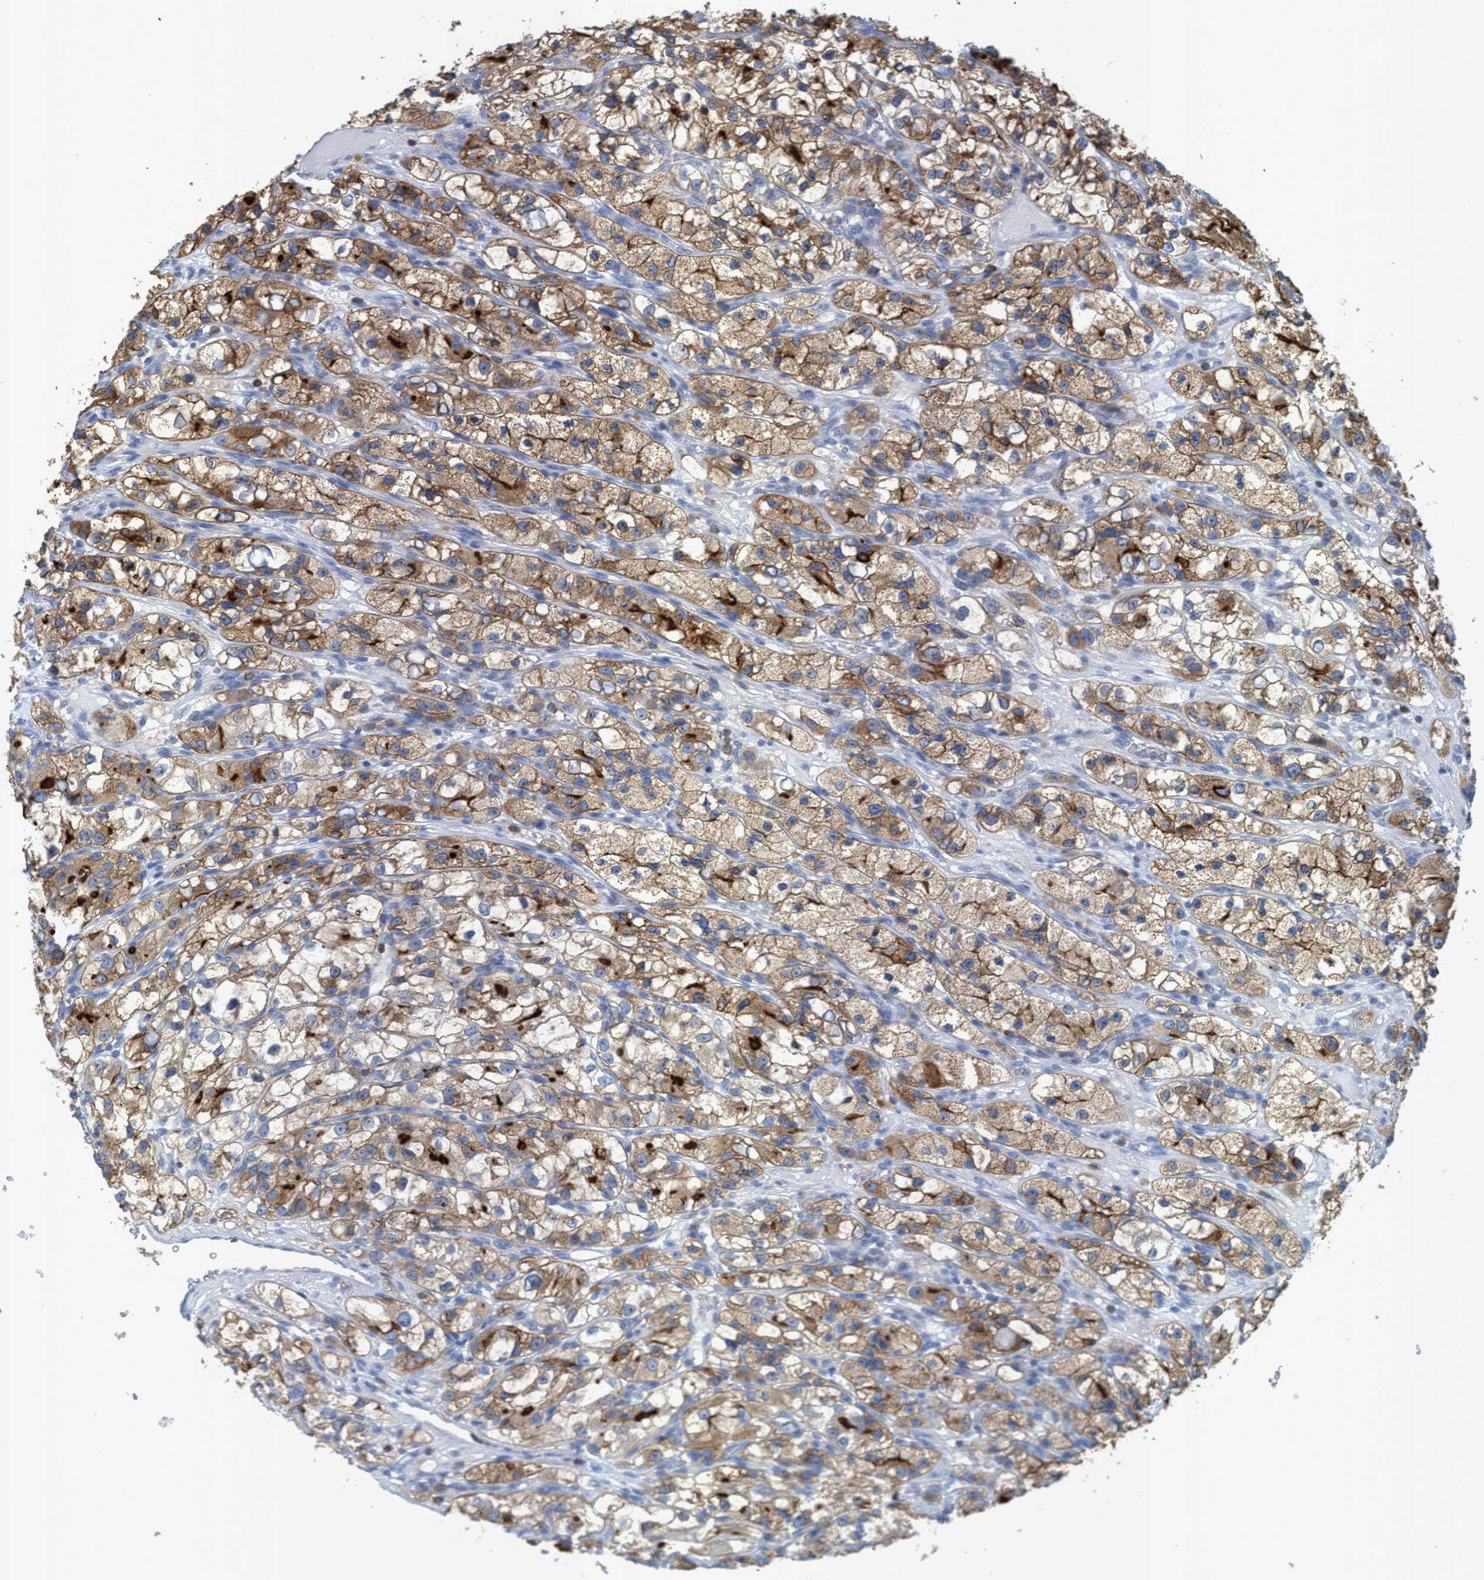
{"staining": {"intensity": "moderate", "quantity": ">75%", "location": "cytoplasmic/membranous"}, "tissue": "renal cancer", "cell_type": "Tumor cells", "image_type": "cancer", "snomed": [{"axis": "morphology", "description": "Adenocarcinoma, NOS"}, {"axis": "topography", "description": "Kidney"}], "caption": "Renal cancer tissue reveals moderate cytoplasmic/membranous staining in approximately >75% of tumor cells, visualized by immunohistochemistry. (brown staining indicates protein expression, while blue staining denotes nuclei).", "gene": "EZR", "patient": {"sex": "female", "age": 57}}